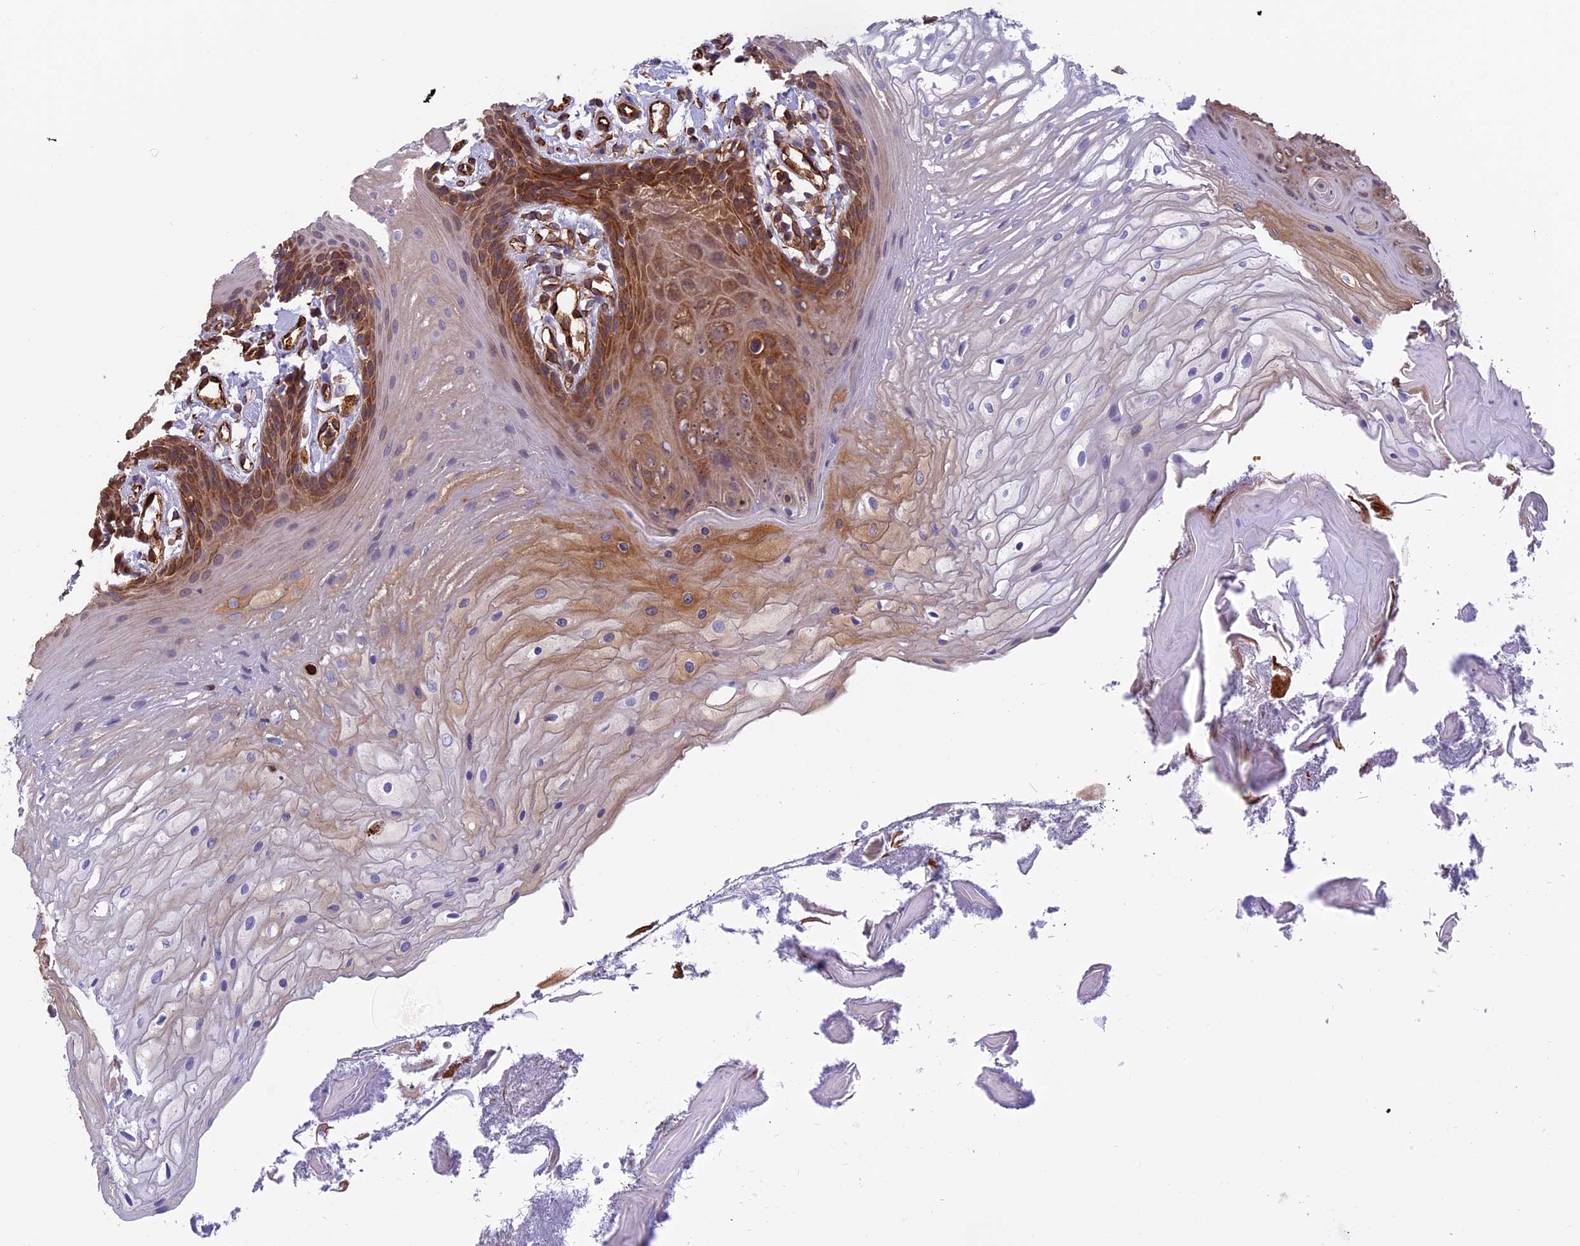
{"staining": {"intensity": "moderate", "quantity": "25%-75%", "location": "cytoplasmic/membranous"}, "tissue": "oral mucosa", "cell_type": "Squamous epithelial cells", "image_type": "normal", "snomed": [{"axis": "morphology", "description": "Normal tissue, NOS"}, {"axis": "topography", "description": "Oral tissue"}], "caption": "Oral mucosa stained for a protein (brown) exhibits moderate cytoplasmic/membranous positive staining in about 25%-75% of squamous epithelial cells.", "gene": "ANGPTL2", "patient": {"sex": "female", "age": 80}}